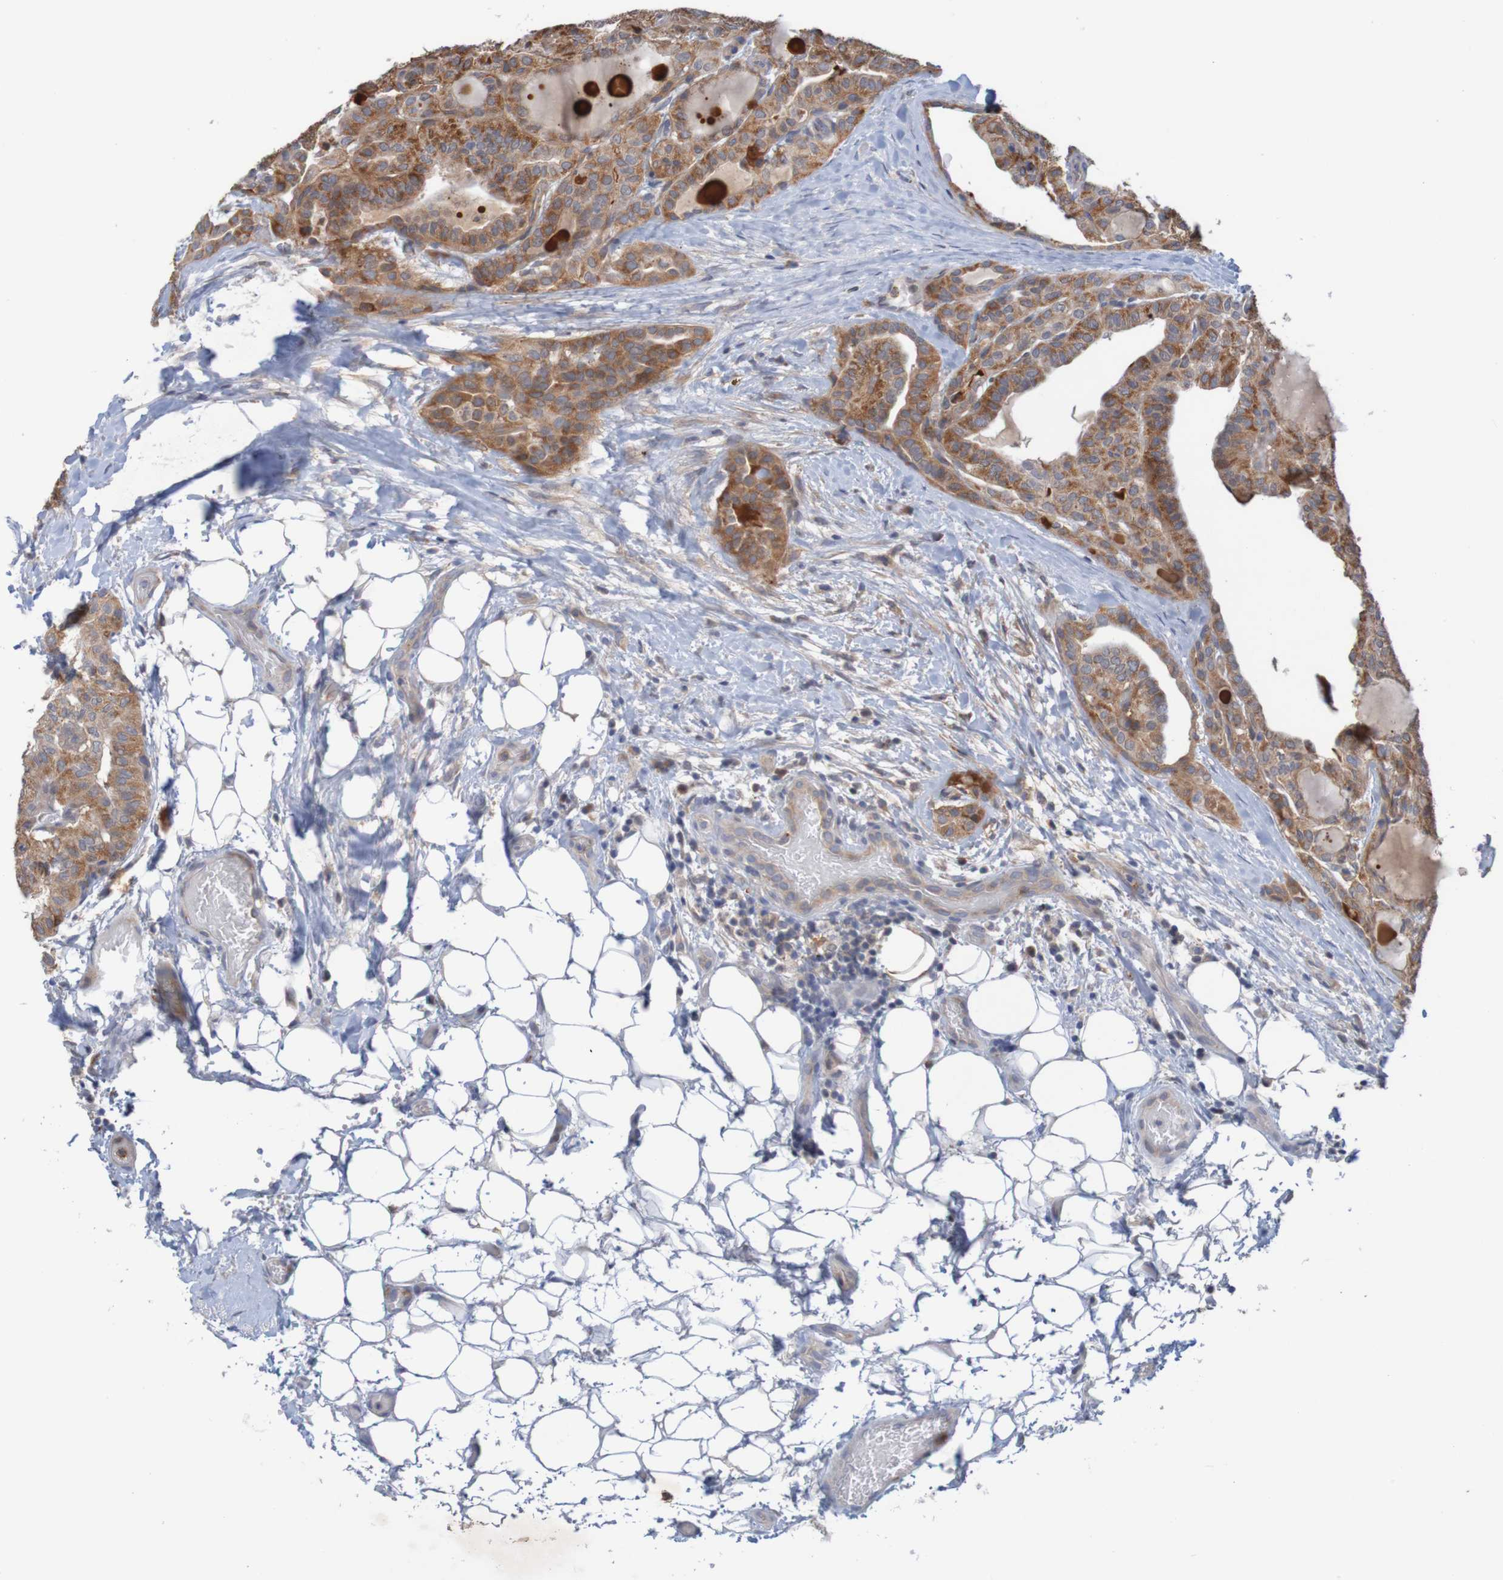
{"staining": {"intensity": "moderate", "quantity": ">75%", "location": "cytoplasmic/membranous"}, "tissue": "thyroid cancer", "cell_type": "Tumor cells", "image_type": "cancer", "snomed": [{"axis": "morphology", "description": "Papillary adenocarcinoma, NOS"}, {"axis": "topography", "description": "Thyroid gland"}], "caption": "A brown stain labels moderate cytoplasmic/membranous expression of a protein in human thyroid cancer (papillary adenocarcinoma) tumor cells. (DAB IHC with brightfield microscopy, high magnification).", "gene": "NAV2", "patient": {"sex": "male", "age": 77}}